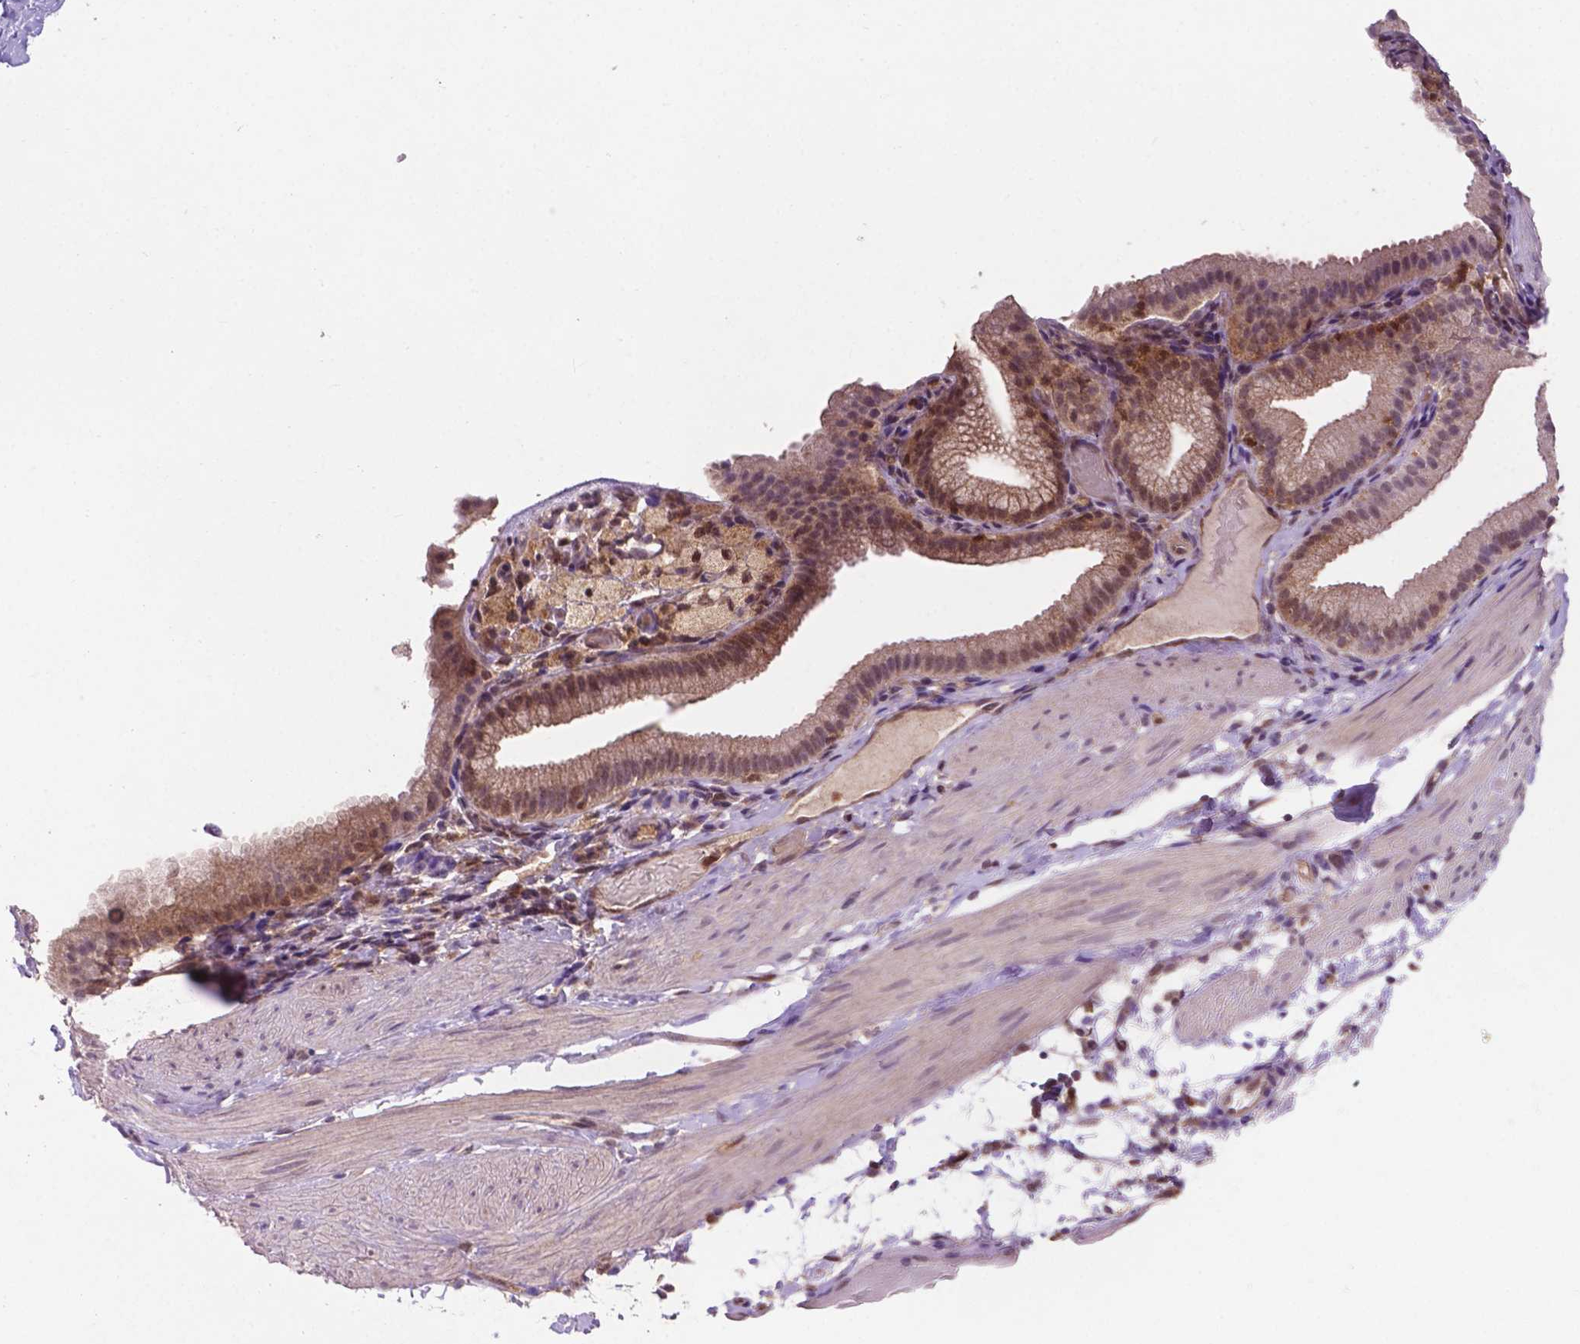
{"staining": {"intensity": "negative", "quantity": "none", "location": "none"}, "tissue": "adipose tissue", "cell_type": "Adipocytes", "image_type": "normal", "snomed": [{"axis": "morphology", "description": "Normal tissue, NOS"}, {"axis": "topography", "description": "Gallbladder"}, {"axis": "topography", "description": "Peripheral nerve tissue"}], "caption": "Adipose tissue was stained to show a protein in brown. There is no significant expression in adipocytes. Brightfield microscopy of immunohistochemistry stained with DAB (3,3'-diaminobenzidine) (brown) and hematoxylin (blue), captured at high magnification.", "gene": "UBE2L6", "patient": {"sex": "female", "age": 45}}